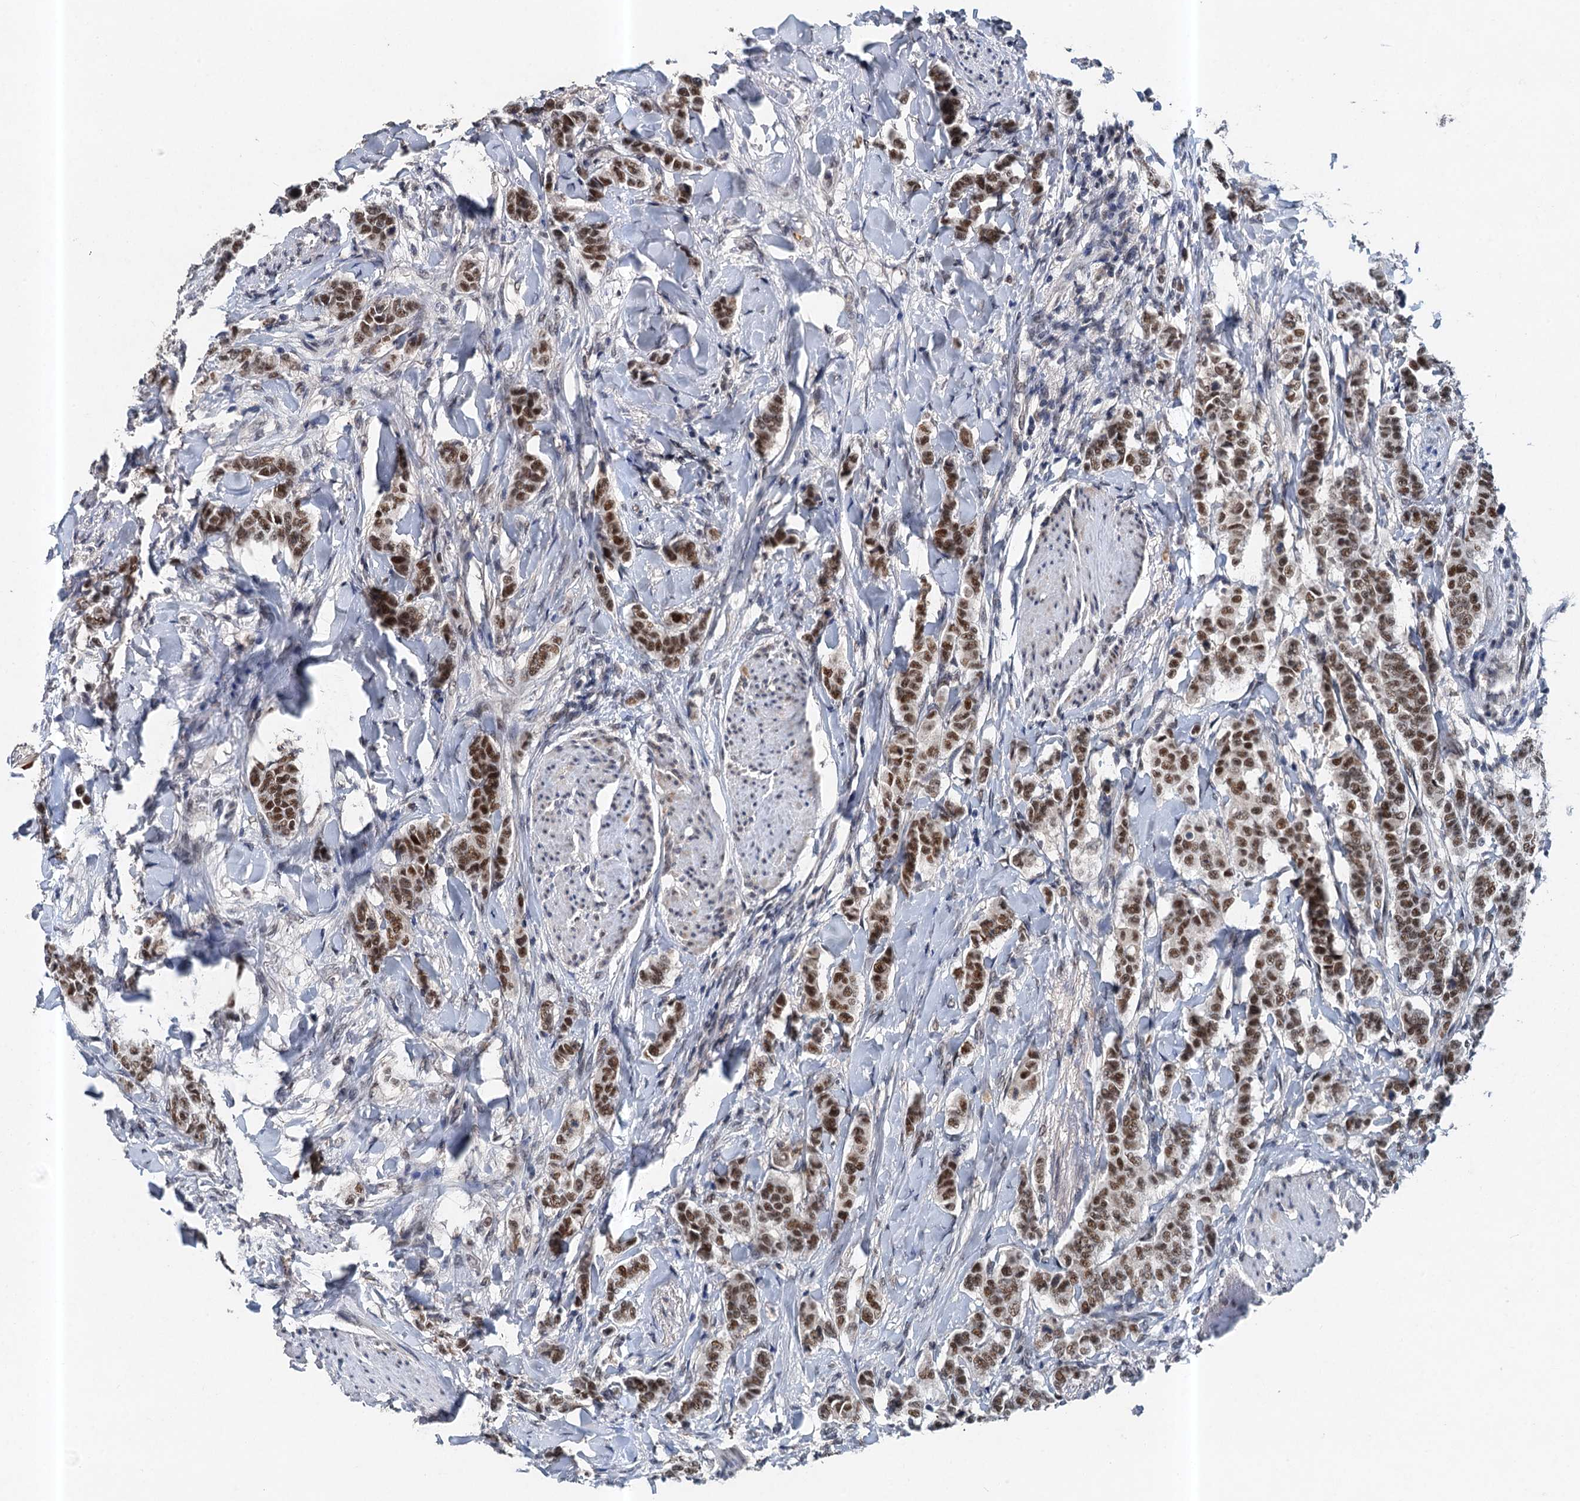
{"staining": {"intensity": "moderate", "quantity": ">75%", "location": "nuclear"}, "tissue": "breast cancer", "cell_type": "Tumor cells", "image_type": "cancer", "snomed": [{"axis": "morphology", "description": "Duct carcinoma"}, {"axis": "topography", "description": "Breast"}], "caption": "Protein expression analysis of breast cancer demonstrates moderate nuclear expression in approximately >75% of tumor cells.", "gene": "CSTF3", "patient": {"sex": "female", "age": 40}}